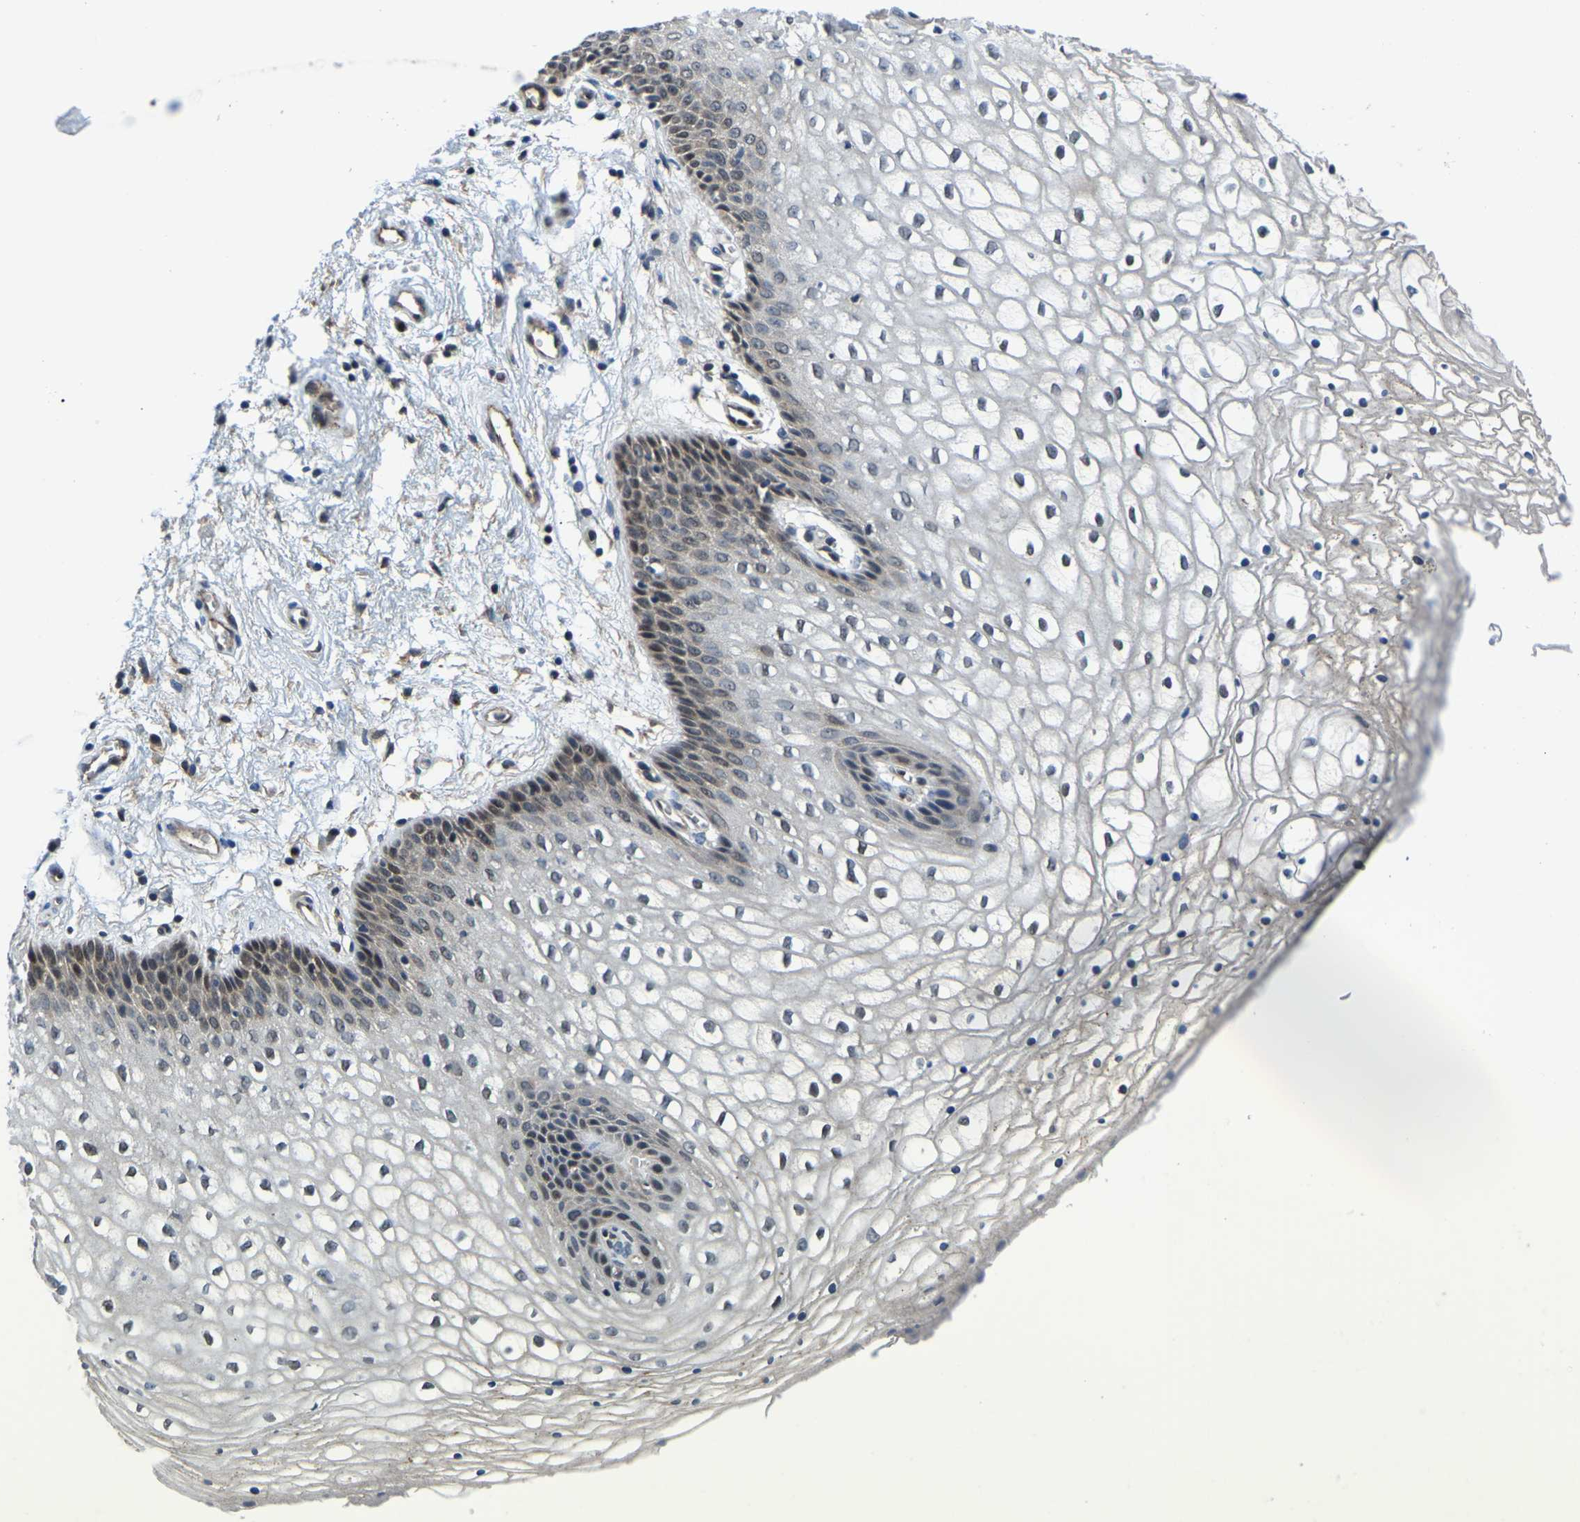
{"staining": {"intensity": "weak", "quantity": "<25%", "location": "nuclear"}, "tissue": "vagina", "cell_type": "Squamous epithelial cells", "image_type": "normal", "snomed": [{"axis": "morphology", "description": "Normal tissue, NOS"}, {"axis": "topography", "description": "Vagina"}], "caption": "Squamous epithelial cells show no significant protein expression in unremarkable vagina.", "gene": "DFFA", "patient": {"sex": "female", "age": 34}}